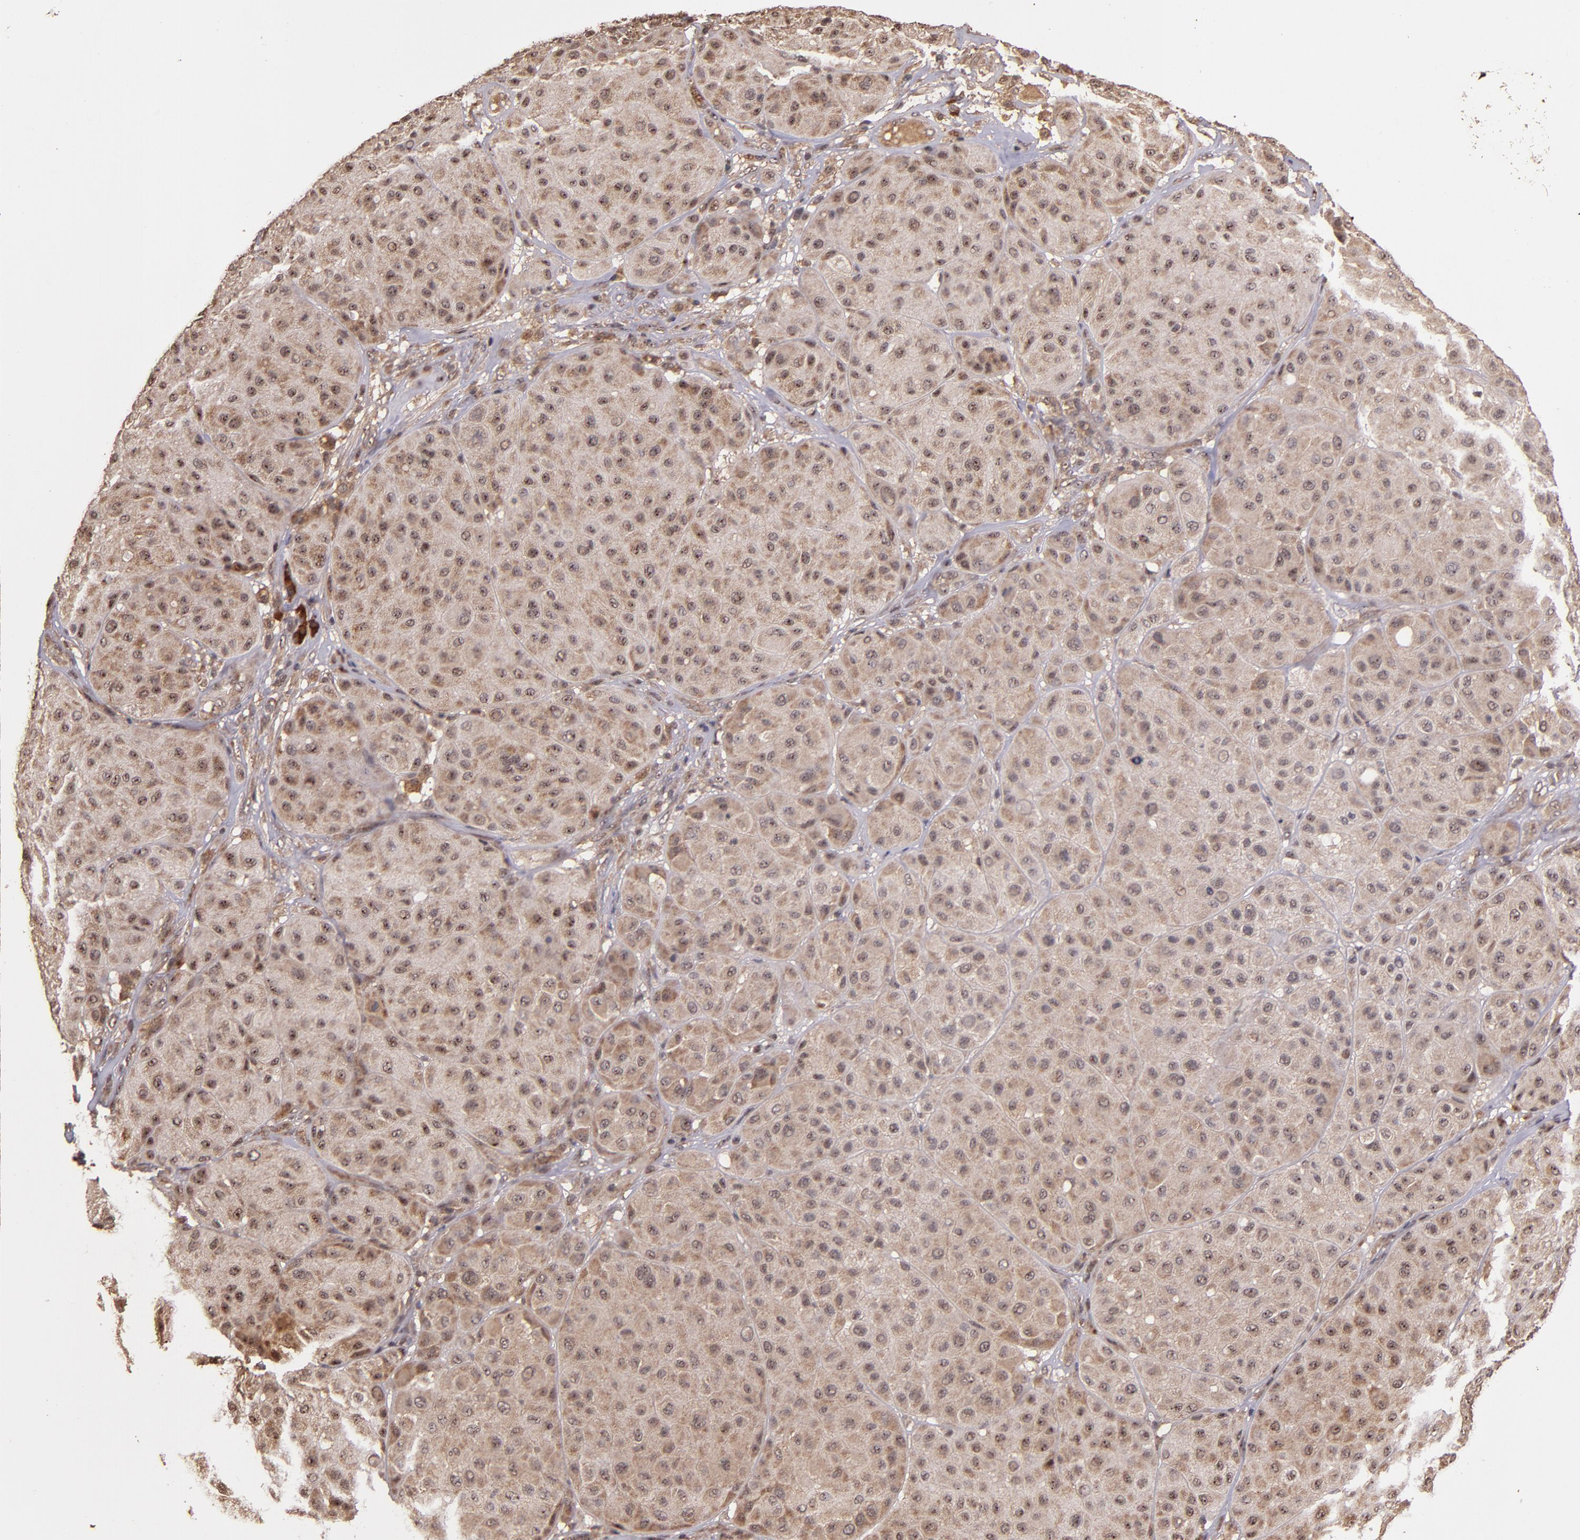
{"staining": {"intensity": "weak", "quantity": ">75%", "location": "cytoplasmic/membranous"}, "tissue": "melanoma", "cell_type": "Tumor cells", "image_type": "cancer", "snomed": [{"axis": "morphology", "description": "Normal tissue, NOS"}, {"axis": "morphology", "description": "Malignant melanoma, Metastatic site"}, {"axis": "topography", "description": "Skin"}], "caption": "The micrograph demonstrates a brown stain indicating the presence of a protein in the cytoplasmic/membranous of tumor cells in melanoma.", "gene": "RIOK3", "patient": {"sex": "male", "age": 41}}